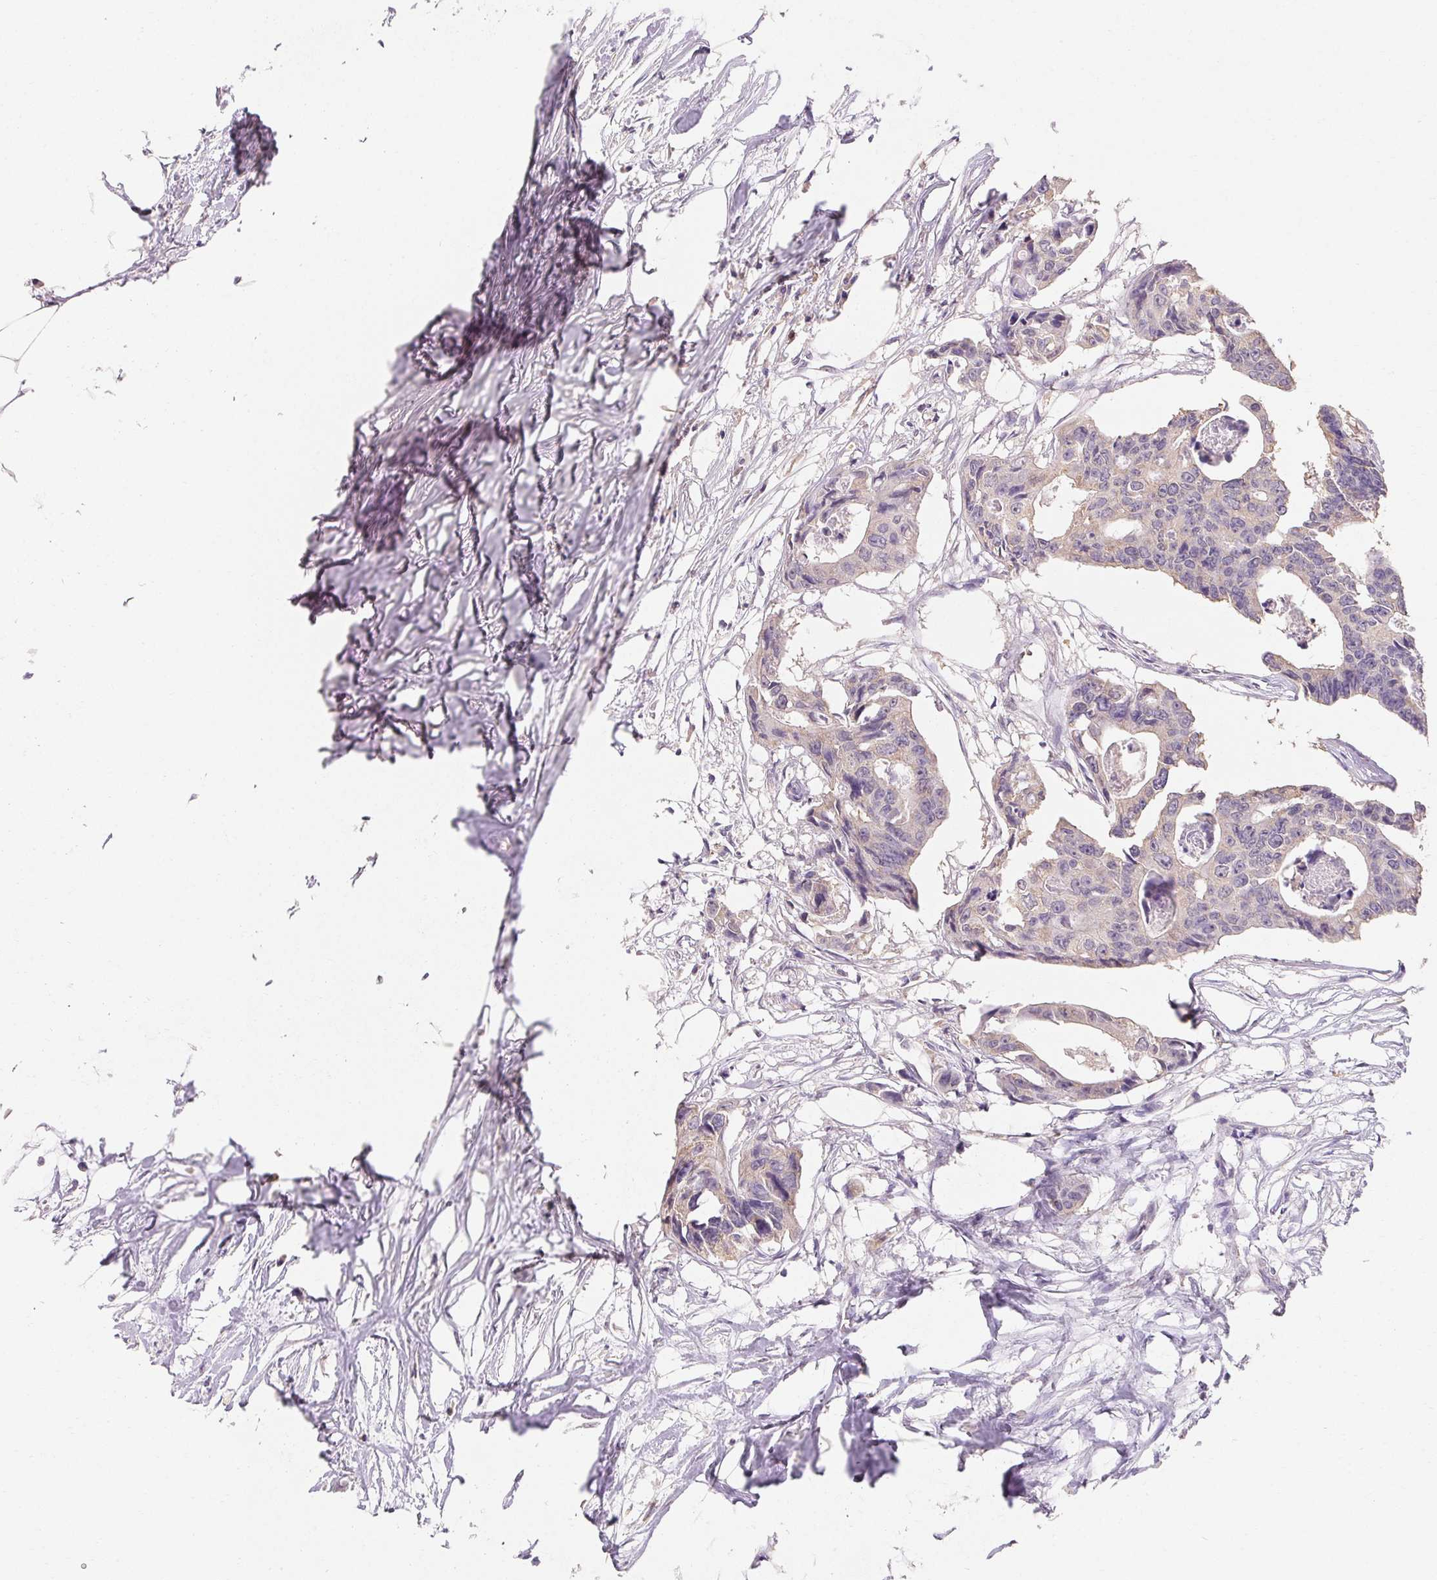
{"staining": {"intensity": "weak", "quantity": "<25%", "location": "cytoplasmic/membranous"}, "tissue": "colorectal cancer", "cell_type": "Tumor cells", "image_type": "cancer", "snomed": [{"axis": "morphology", "description": "Adenocarcinoma, NOS"}, {"axis": "topography", "description": "Rectum"}], "caption": "A micrograph of colorectal cancer stained for a protein displays no brown staining in tumor cells.", "gene": "MAP7D2", "patient": {"sex": "male", "age": 57}}